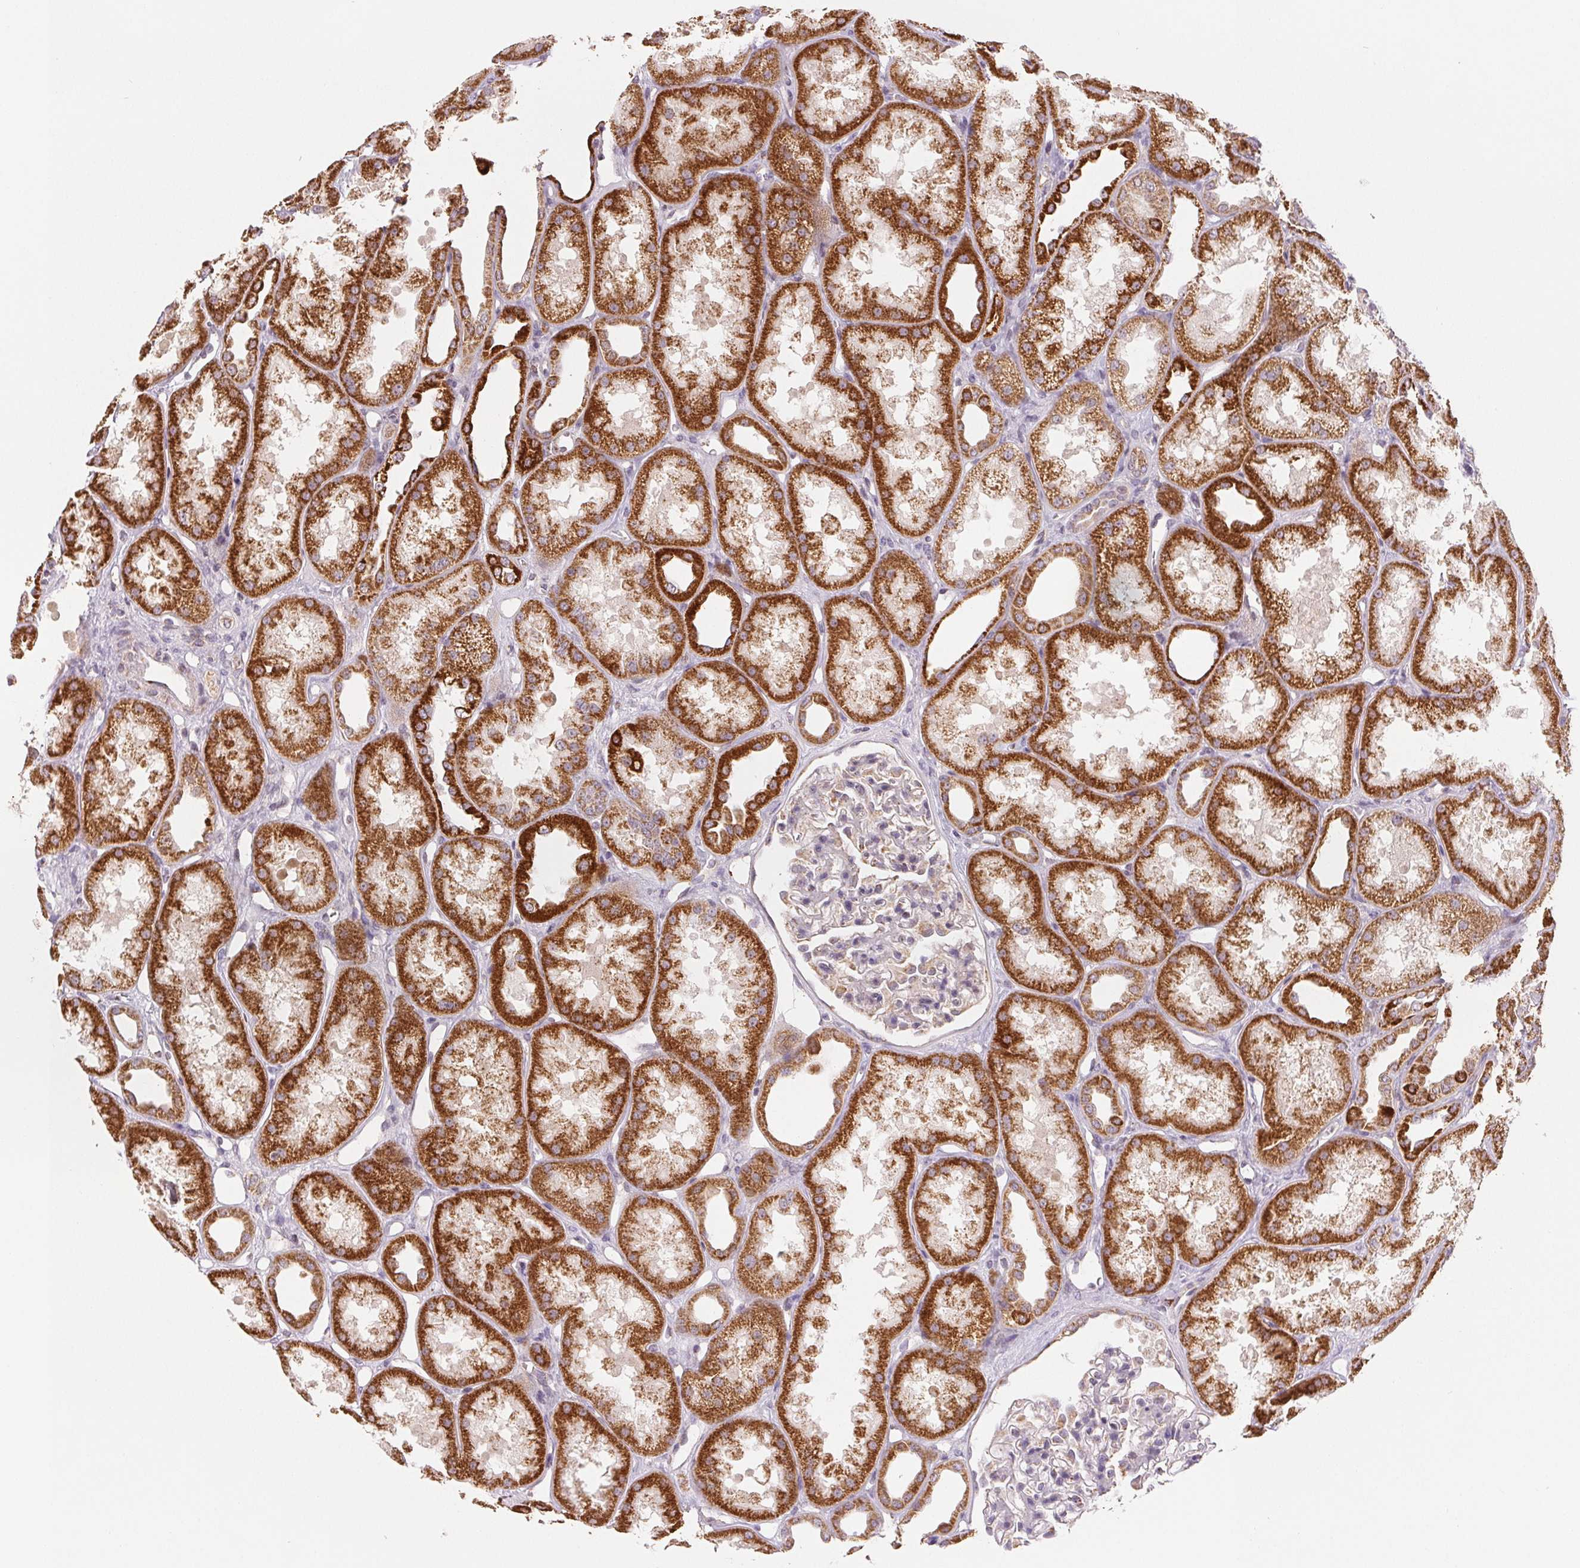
{"staining": {"intensity": "negative", "quantity": "none", "location": "none"}, "tissue": "kidney", "cell_type": "Cells in glomeruli", "image_type": "normal", "snomed": [{"axis": "morphology", "description": "Normal tissue, NOS"}, {"axis": "topography", "description": "Kidney"}], "caption": "The micrograph shows no staining of cells in glomeruli in normal kidney.", "gene": "HINT2", "patient": {"sex": "male", "age": 61}}